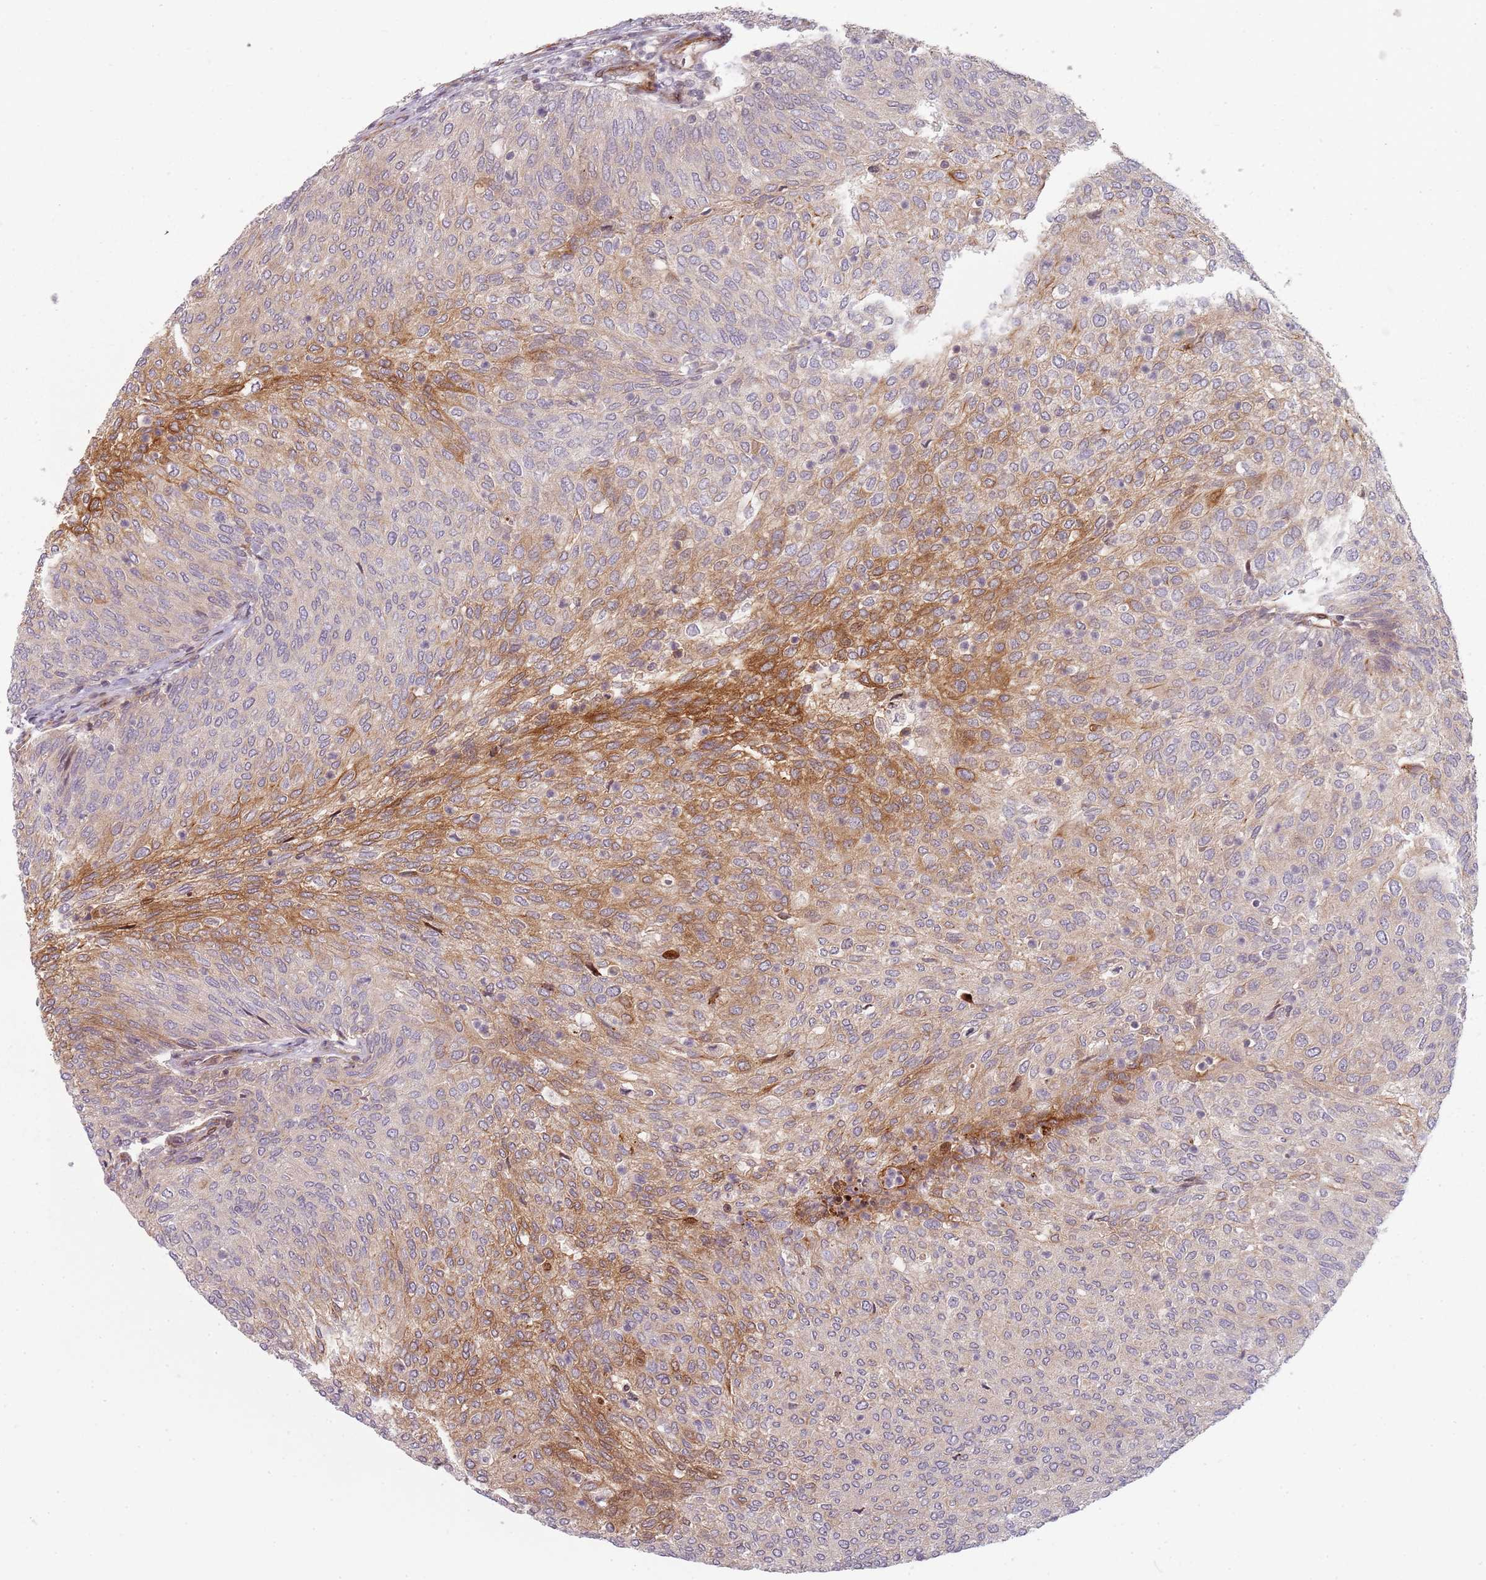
{"staining": {"intensity": "strong", "quantity": "<25%", "location": "cytoplasmic/membranous"}, "tissue": "urothelial cancer", "cell_type": "Tumor cells", "image_type": "cancer", "snomed": [{"axis": "morphology", "description": "Urothelial carcinoma, Low grade"}, {"axis": "topography", "description": "Urinary bladder"}], "caption": "Brown immunohistochemical staining in urothelial carcinoma (low-grade) exhibits strong cytoplasmic/membranous staining in approximately <25% of tumor cells. The staining was performed using DAB (3,3'-diaminobenzidine) to visualize the protein expression in brown, while the nuclei were stained in blue with hematoxylin (Magnification: 20x).", "gene": "RPS6KA2", "patient": {"sex": "female", "age": 79}}